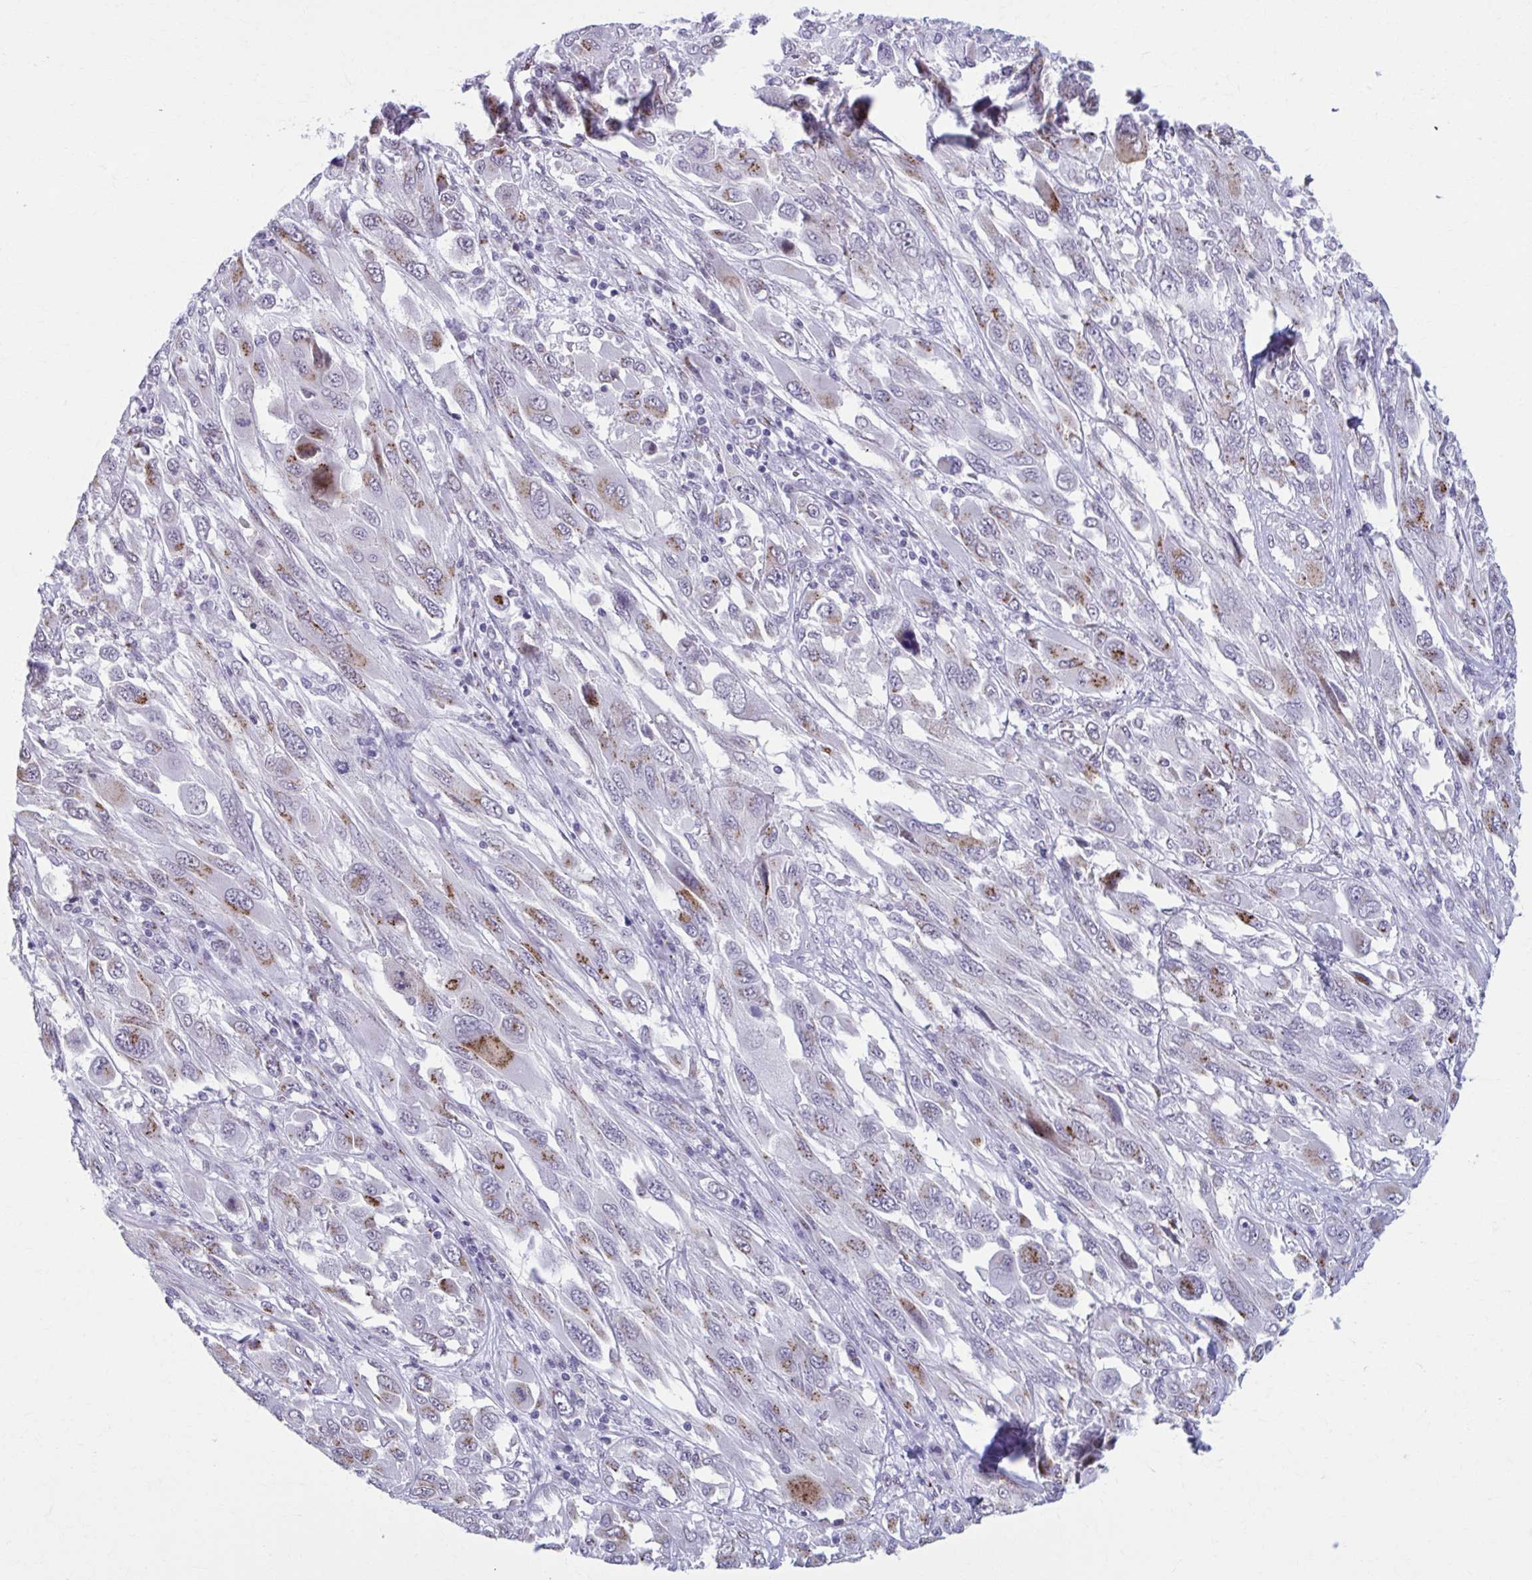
{"staining": {"intensity": "moderate", "quantity": "25%-75%", "location": "cytoplasmic/membranous"}, "tissue": "melanoma", "cell_type": "Tumor cells", "image_type": "cancer", "snomed": [{"axis": "morphology", "description": "Malignant melanoma, NOS"}, {"axis": "topography", "description": "Skin"}], "caption": "There is medium levels of moderate cytoplasmic/membranous positivity in tumor cells of malignant melanoma, as demonstrated by immunohistochemical staining (brown color).", "gene": "ZNF682", "patient": {"sex": "female", "age": 91}}